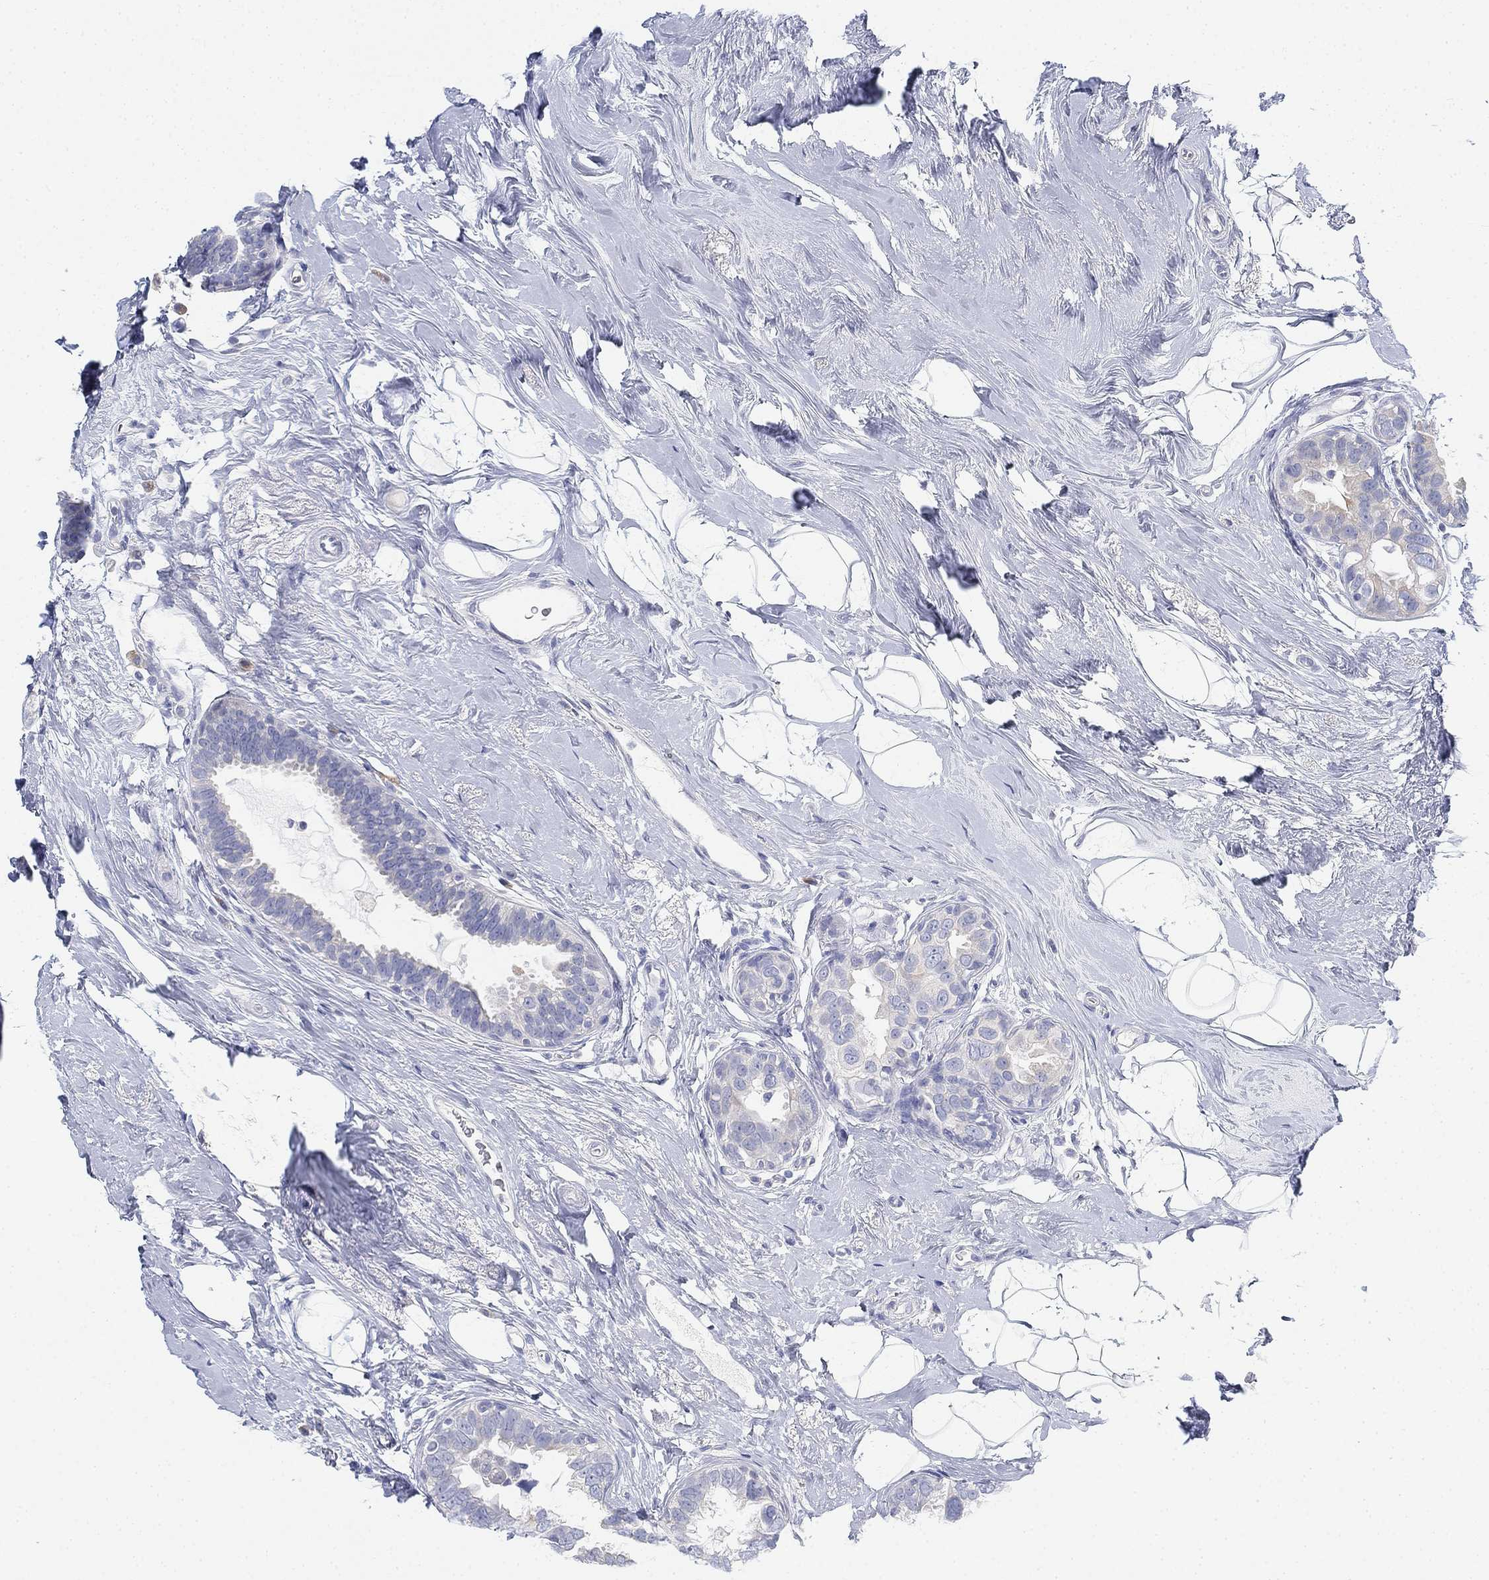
{"staining": {"intensity": "negative", "quantity": "none", "location": "none"}, "tissue": "breast cancer", "cell_type": "Tumor cells", "image_type": "cancer", "snomed": [{"axis": "morphology", "description": "Duct carcinoma"}, {"axis": "topography", "description": "Breast"}], "caption": "Immunohistochemistry (IHC) image of human invasive ductal carcinoma (breast) stained for a protein (brown), which displays no staining in tumor cells.", "gene": "GCNA", "patient": {"sex": "female", "age": 55}}